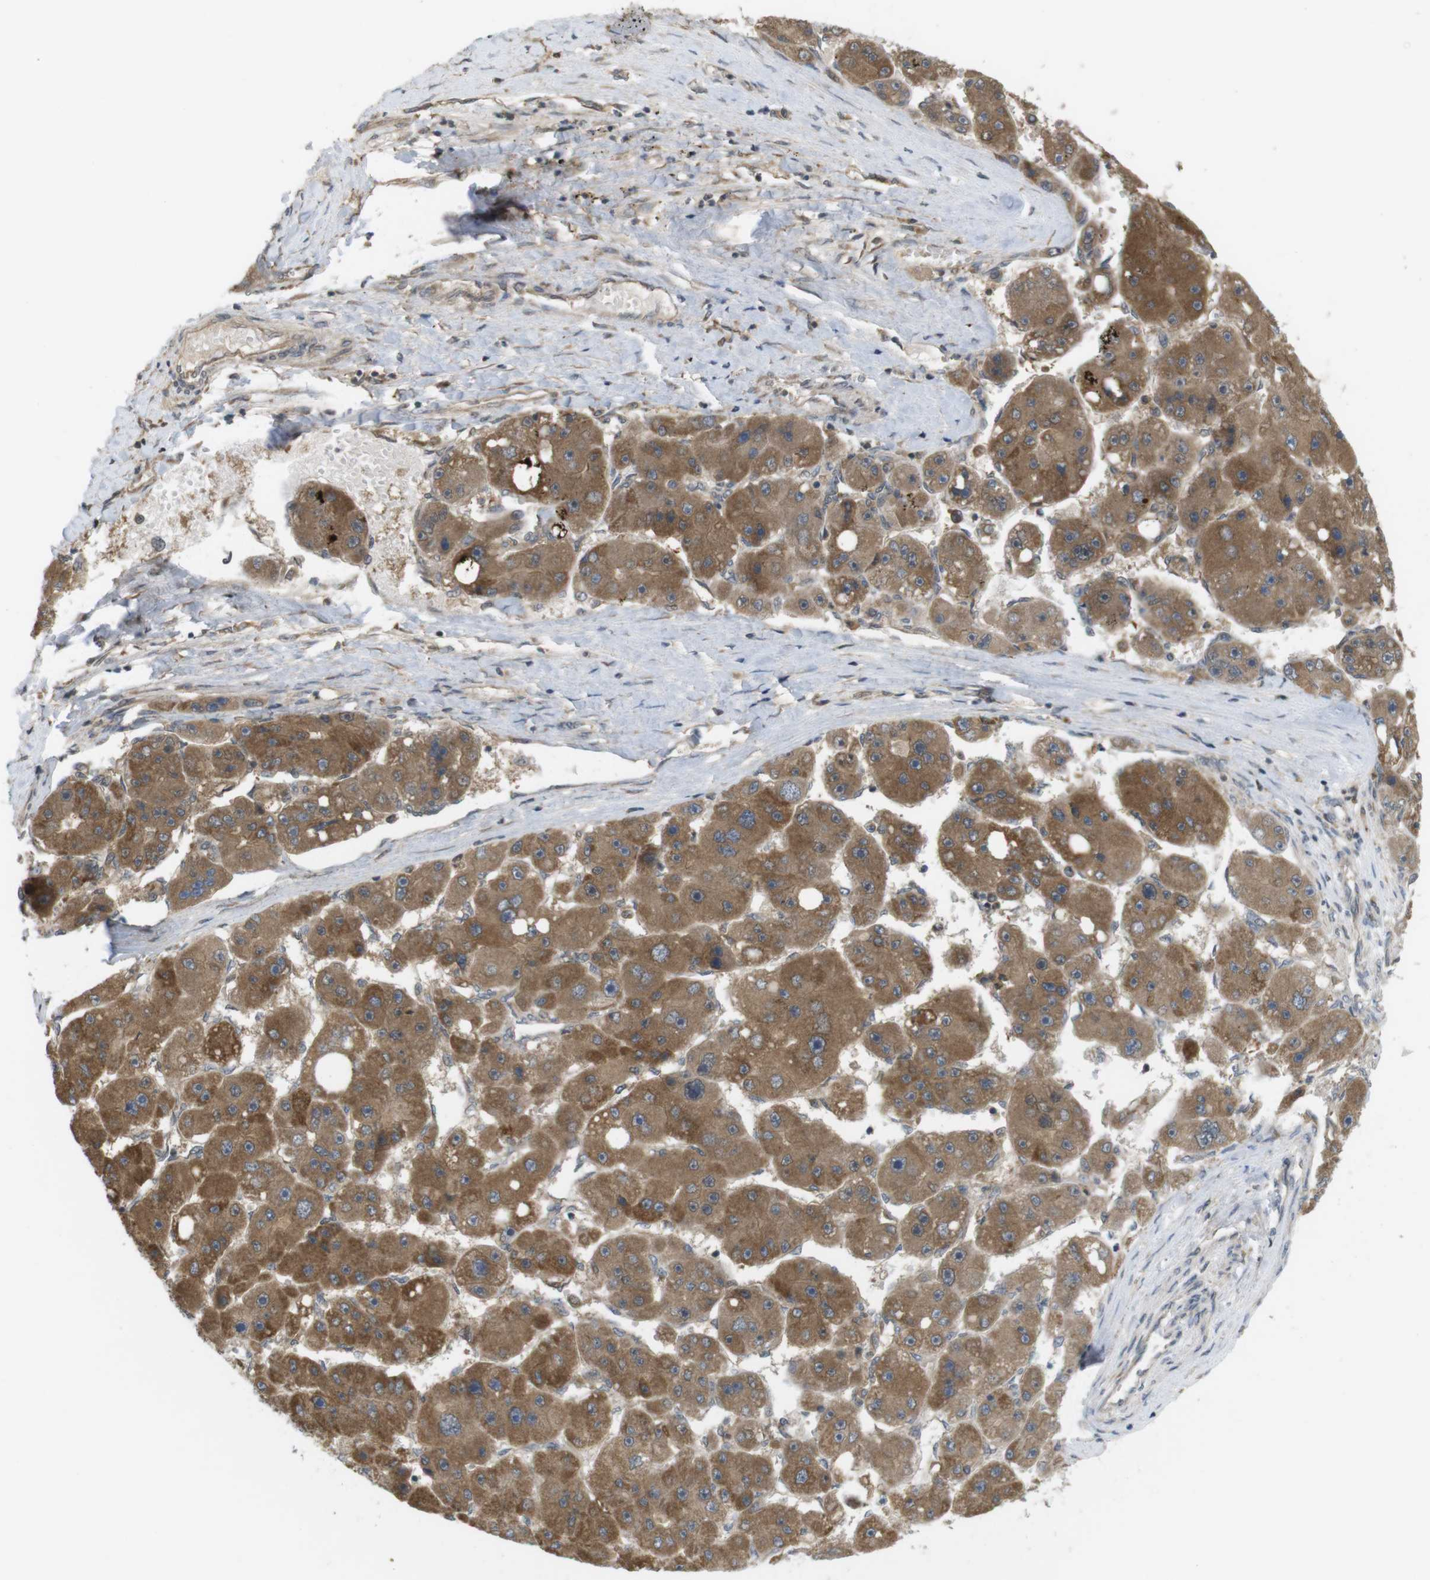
{"staining": {"intensity": "moderate", "quantity": ">75%", "location": "cytoplasmic/membranous"}, "tissue": "liver cancer", "cell_type": "Tumor cells", "image_type": "cancer", "snomed": [{"axis": "morphology", "description": "Carcinoma, Hepatocellular, NOS"}, {"axis": "topography", "description": "Liver"}], "caption": "Immunohistochemical staining of hepatocellular carcinoma (liver) displays medium levels of moderate cytoplasmic/membranous staining in approximately >75% of tumor cells.", "gene": "RNF130", "patient": {"sex": "female", "age": 61}}